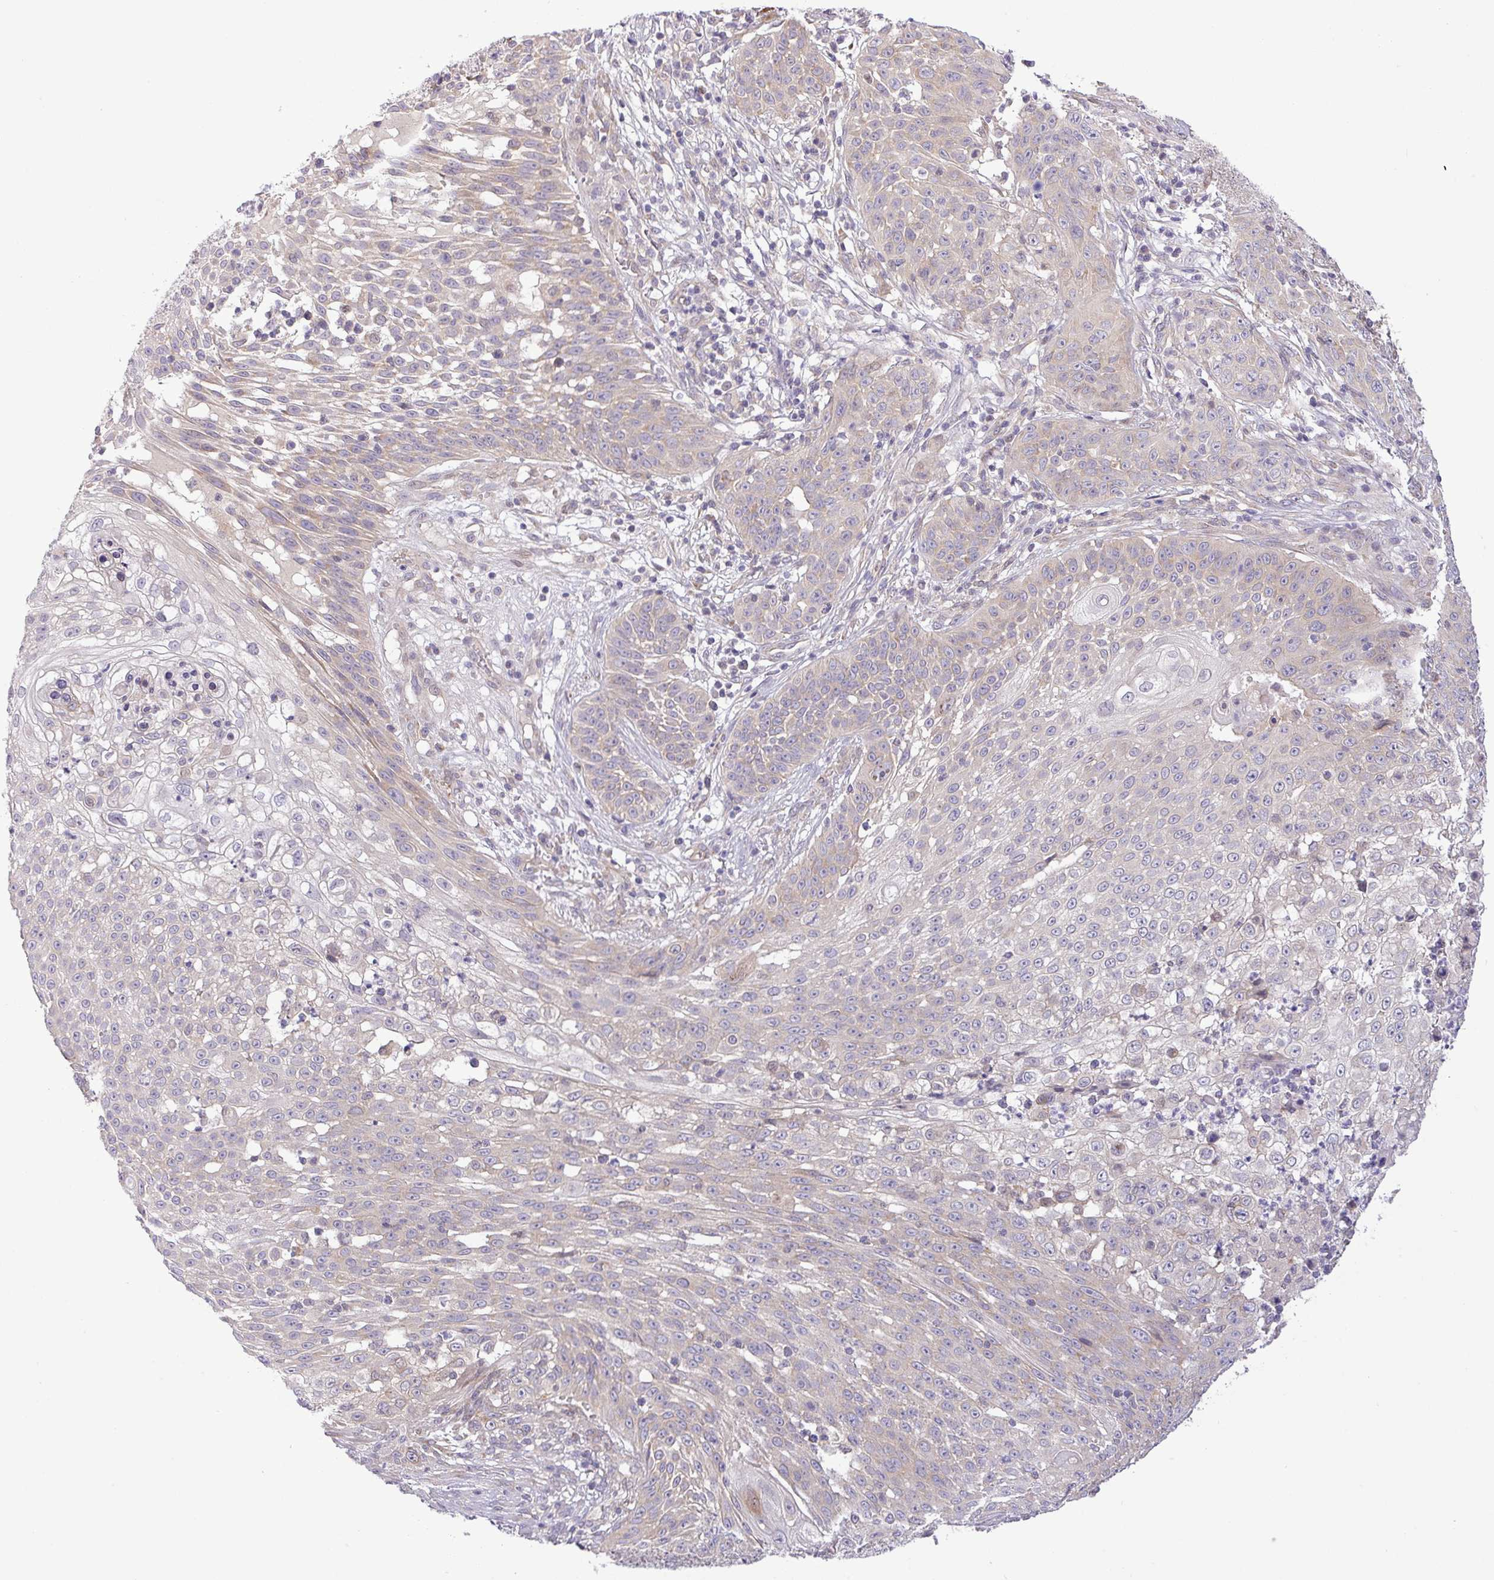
{"staining": {"intensity": "negative", "quantity": "none", "location": "none"}, "tissue": "skin cancer", "cell_type": "Tumor cells", "image_type": "cancer", "snomed": [{"axis": "morphology", "description": "Squamous cell carcinoma, NOS"}, {"axis": "topography", "description": "Skin"}], "caption": "Tumor cells show no significant positivity in skin cancer (squamous cell carcinoma).", "gene": "FAM222B", "patient": {"sex": "male", "age": 24}}